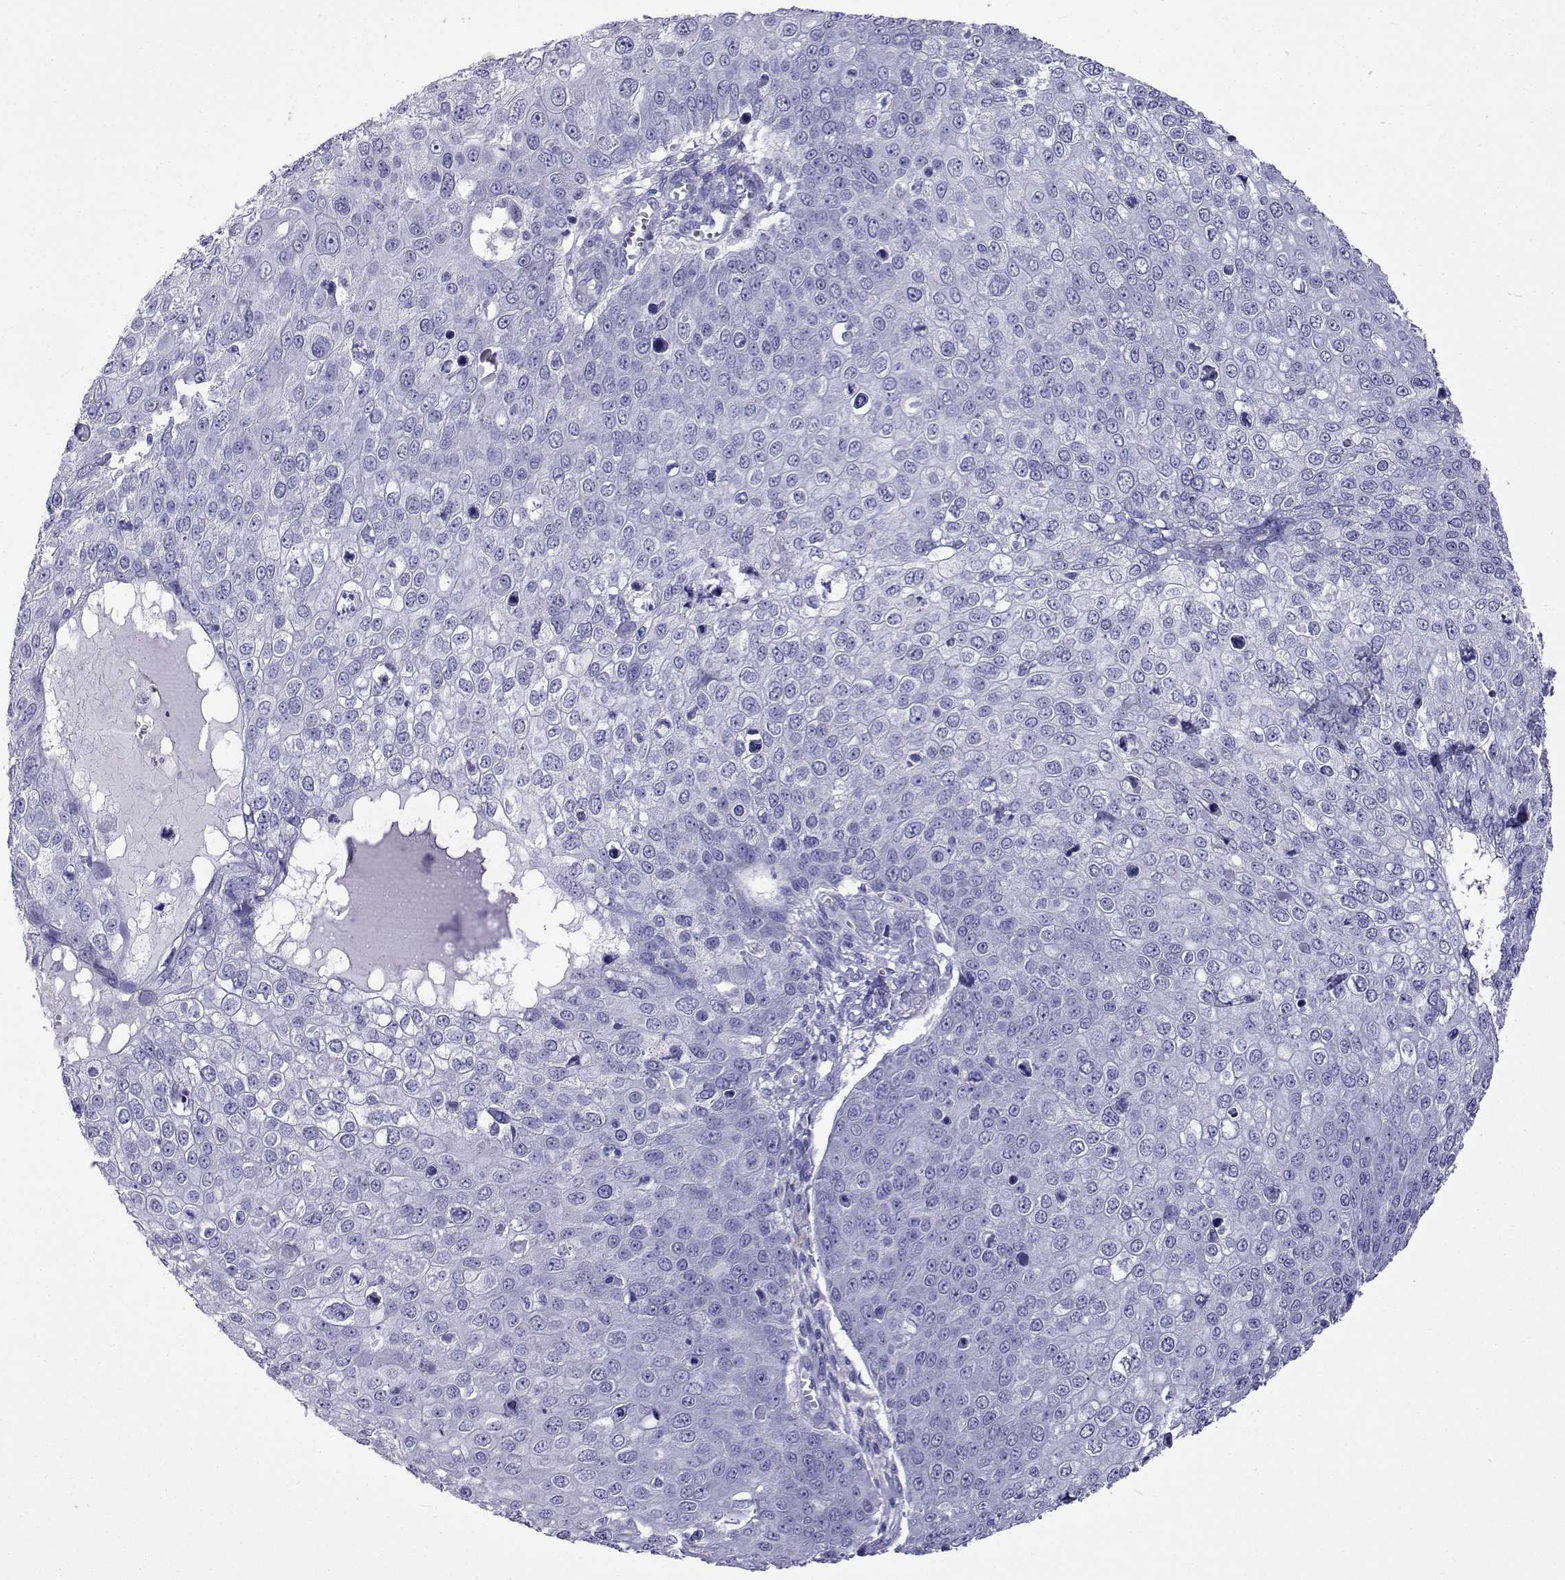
{"staining": {"intensity": "negative", "quantity": "none", "location": "none"}, "tissue": "skin cancer", "cell_type": "Tumor cells", "image_type": "cancer", "snomed": [{"axis": "morphology", "description": "Squamous cell carcinoma, NOS"}, {"axis": "topography", "description": "Skin"}], "caption": "This image is of skin cancer (squamous cell carcinoma) stained with immunohistochemistry (IHC) to label a protein in brown with the nuclei are counter-stained blue. There is no positivity in tumor cells.", "gene": "ACTL7A", "patient": {"sex": "male", "age": 71}}